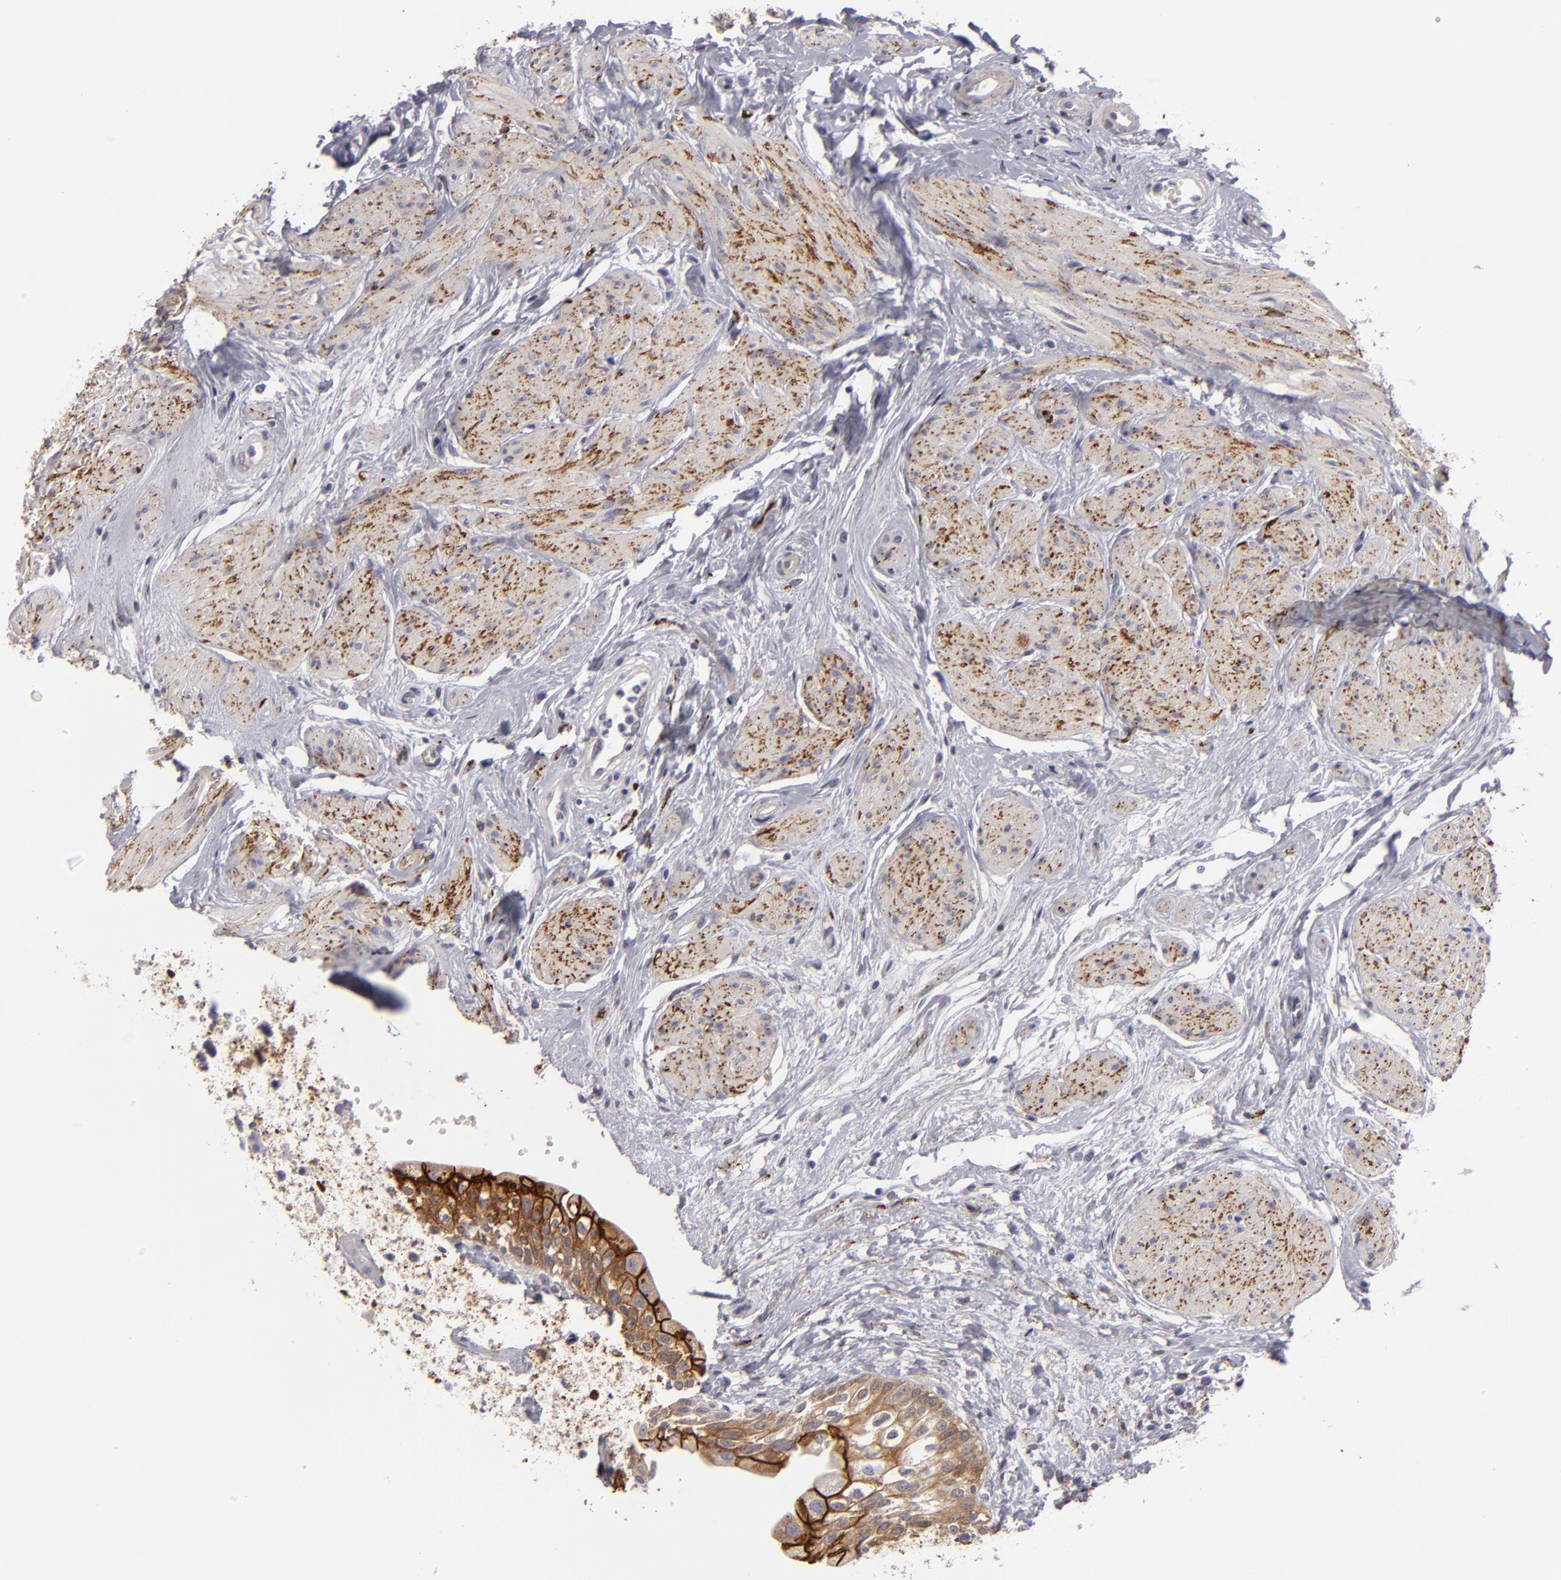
{"staining": {"intensity": "moderate", "quantity": ">75%", "location": "cytoplasmic/membranous"}, "tissue": "urinary bladder", "cell_type": "Urothelial cells", "image_type": "normal", "snomed": [{"axis": "morphology", "description": "Normal tissue, NOS"}, {"axis": "topography", "description": "Urinary bladder"}], "caption": "Moderate cytoplasmic/membranous positivity for a protein is seen in about >75% of urothelial cells of benign urinary bladder using immunohistochemistry (IHC).", "gene": "ALCAM", "patient": {"sex": "female", "age": 55}}